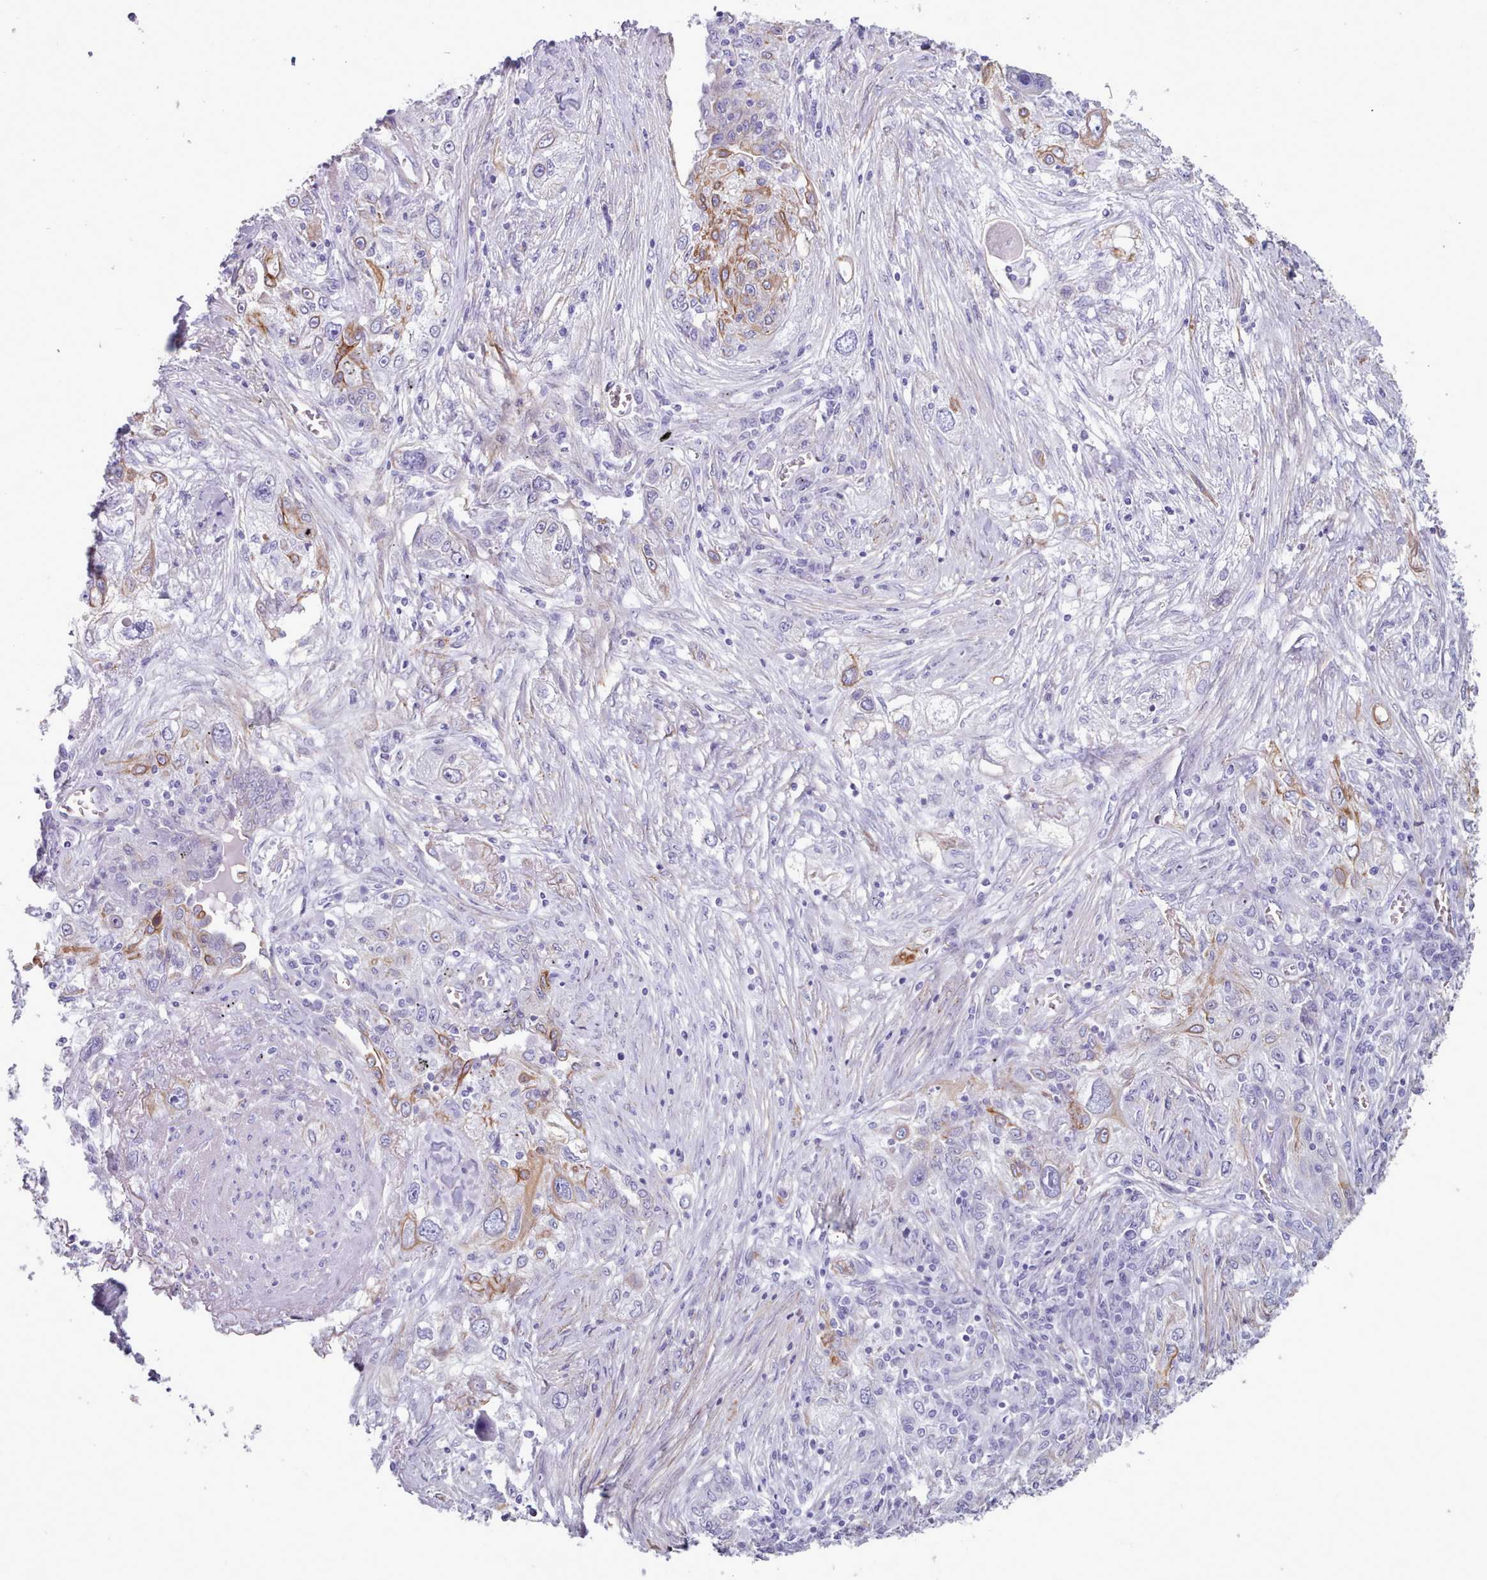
{"staining": {"intensity": "moderate", "quantity": "<25%", "location": "cytoplasmic/membranous"}, "tissue": "lung cancer", "cell_type": "Tumor cells", "image_type": "cancer", "snomed": [{"axis": "morphology", "description": "Squamous cell carcinoma, NOS"}, {"axis": "topography", "description": "Lung"}], "caption": "A low amount of moderate cytoplasmic/membranous expression is identified in approximately <25% of tumor cells in lung cancer (squamous cell carcinoma) tissue.", "gene": "FPGS", "patient": {"sex": "female", "age": 69}}